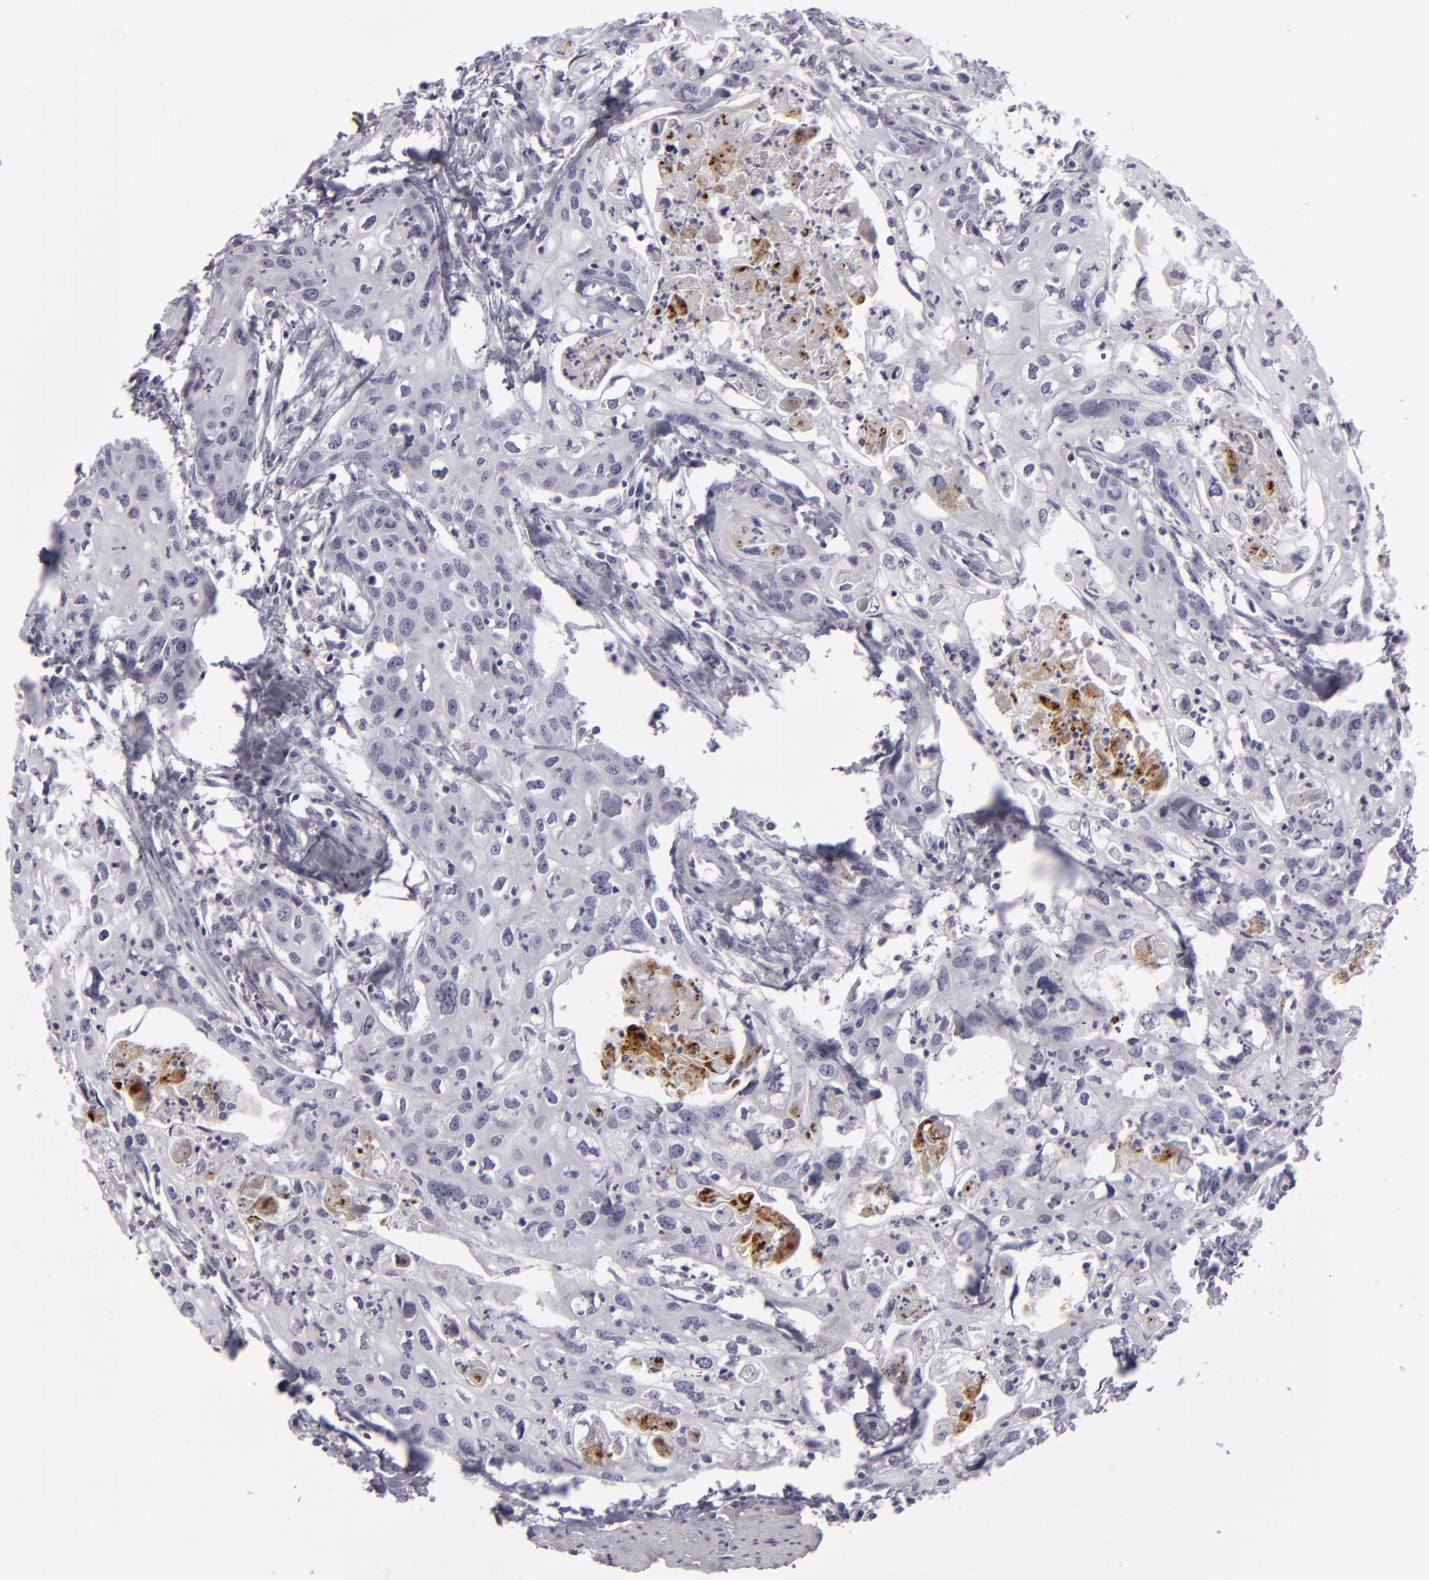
{"staining": {"intensity": "negative", "quantity": "none", "location": "none"}, "tissue": "urothelial cancer", "cell_type": "Tumor cells", "image_type": "cancer", "snomed": [{"axis": "morphology", "description": "Urothelial carcinoma, High grade"}, {"axis": "topography", "description": "Urinary bladder"}], "caption": "This is an immunohistochemistry photomicrograph of human urothelial cancer. There is no expression in tumor cells.", "gene": "C9", "patient": {"sex": "male", "age": 54}}